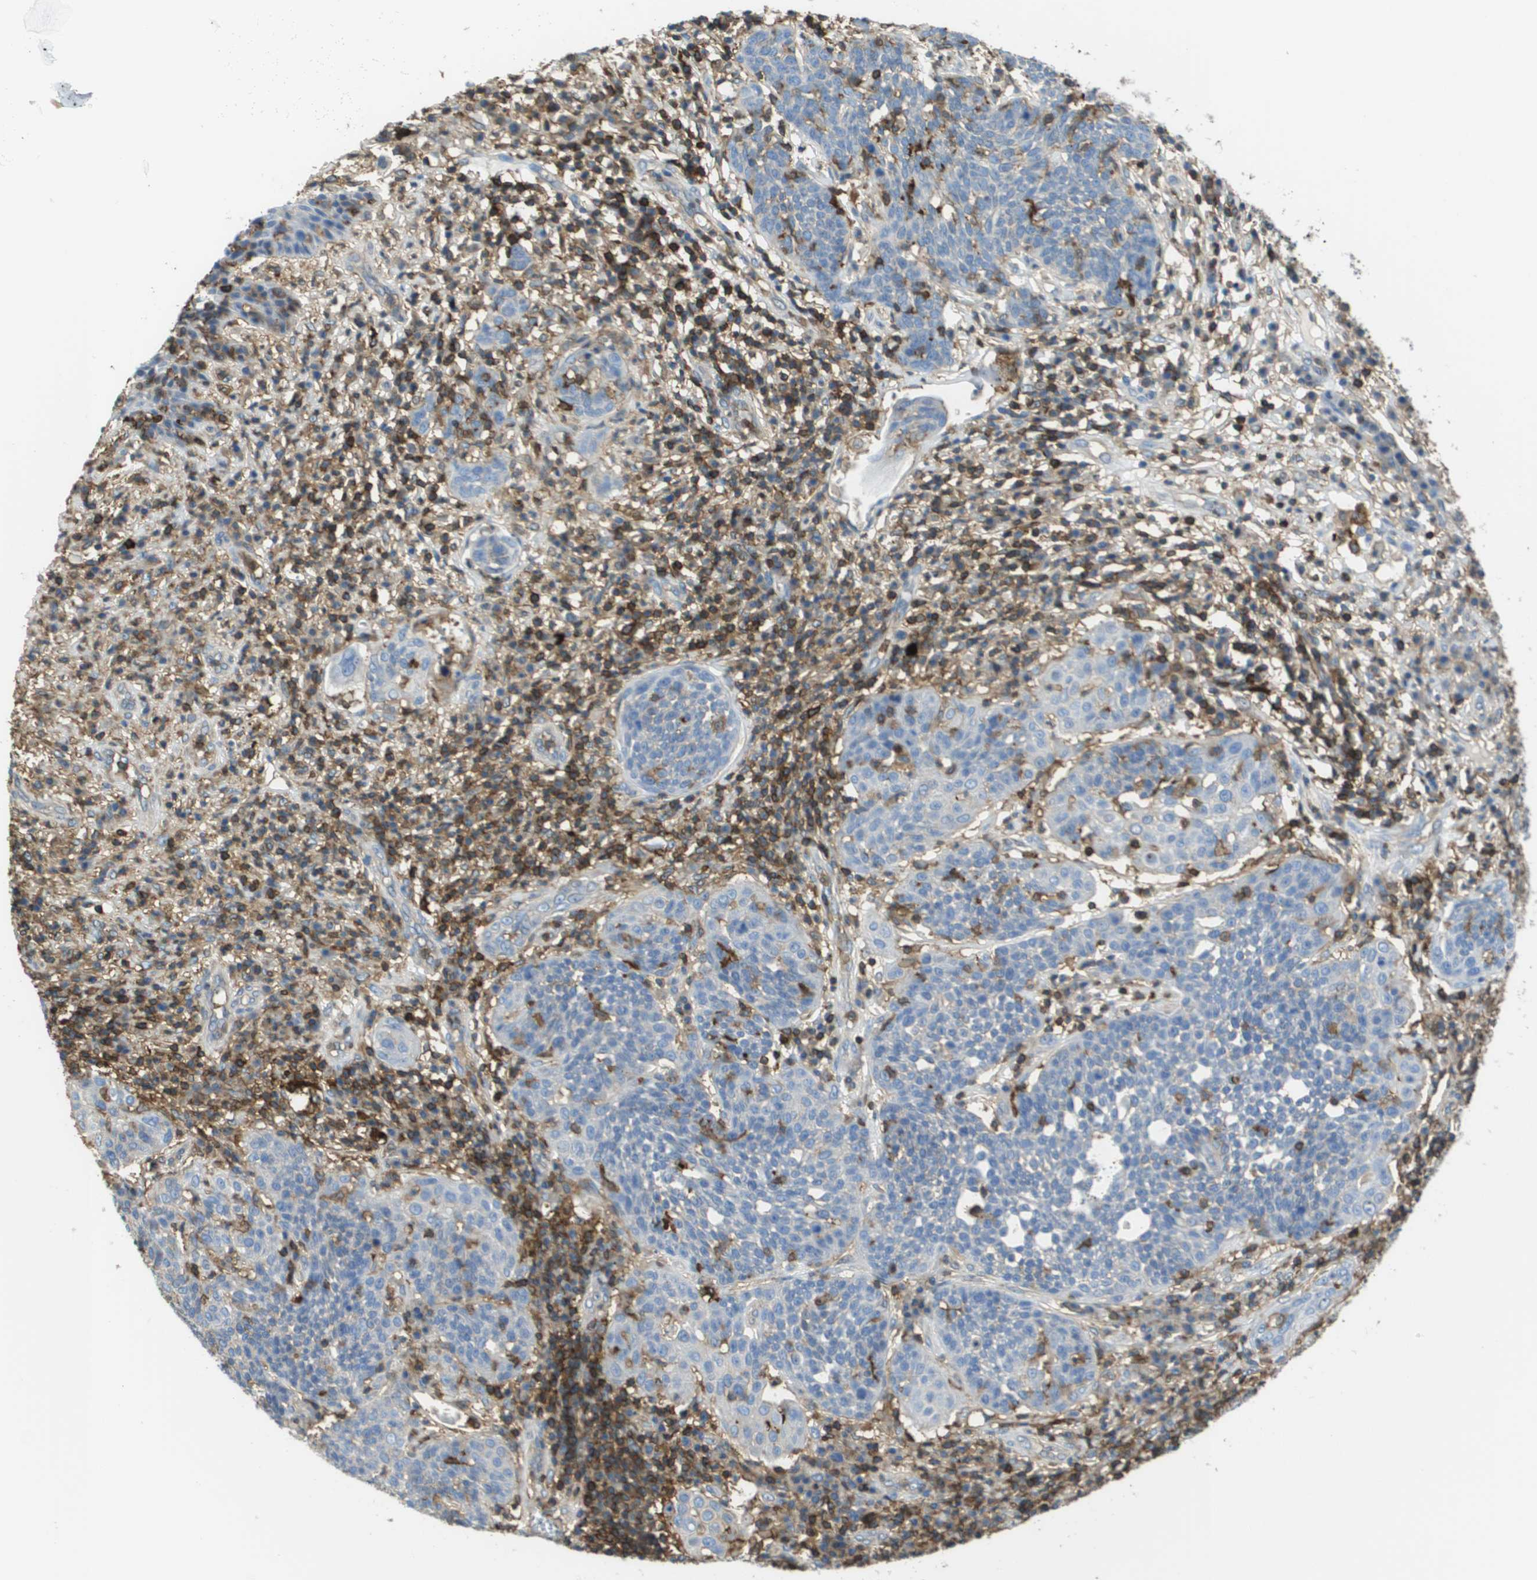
{"staining": {"intensity": "negative", "quantity": "none", "location": "none"}, "tissue": "cervical cancer", "cell_type": "Tumor cells", "image_type": "cancer", "snomed": [{"axis": "morphology", "description": "Squamous cell carcinoma, NOS"}, {"axis": "topography", "description": "Cervix"}], "caption": "This is an immunohistochemistry photomicrograph of squamous cell carcinoma (cervical). There is no positivity in tumor cells.", "gene": "PASK", "patient": {"sex": "female", "age": 34}}